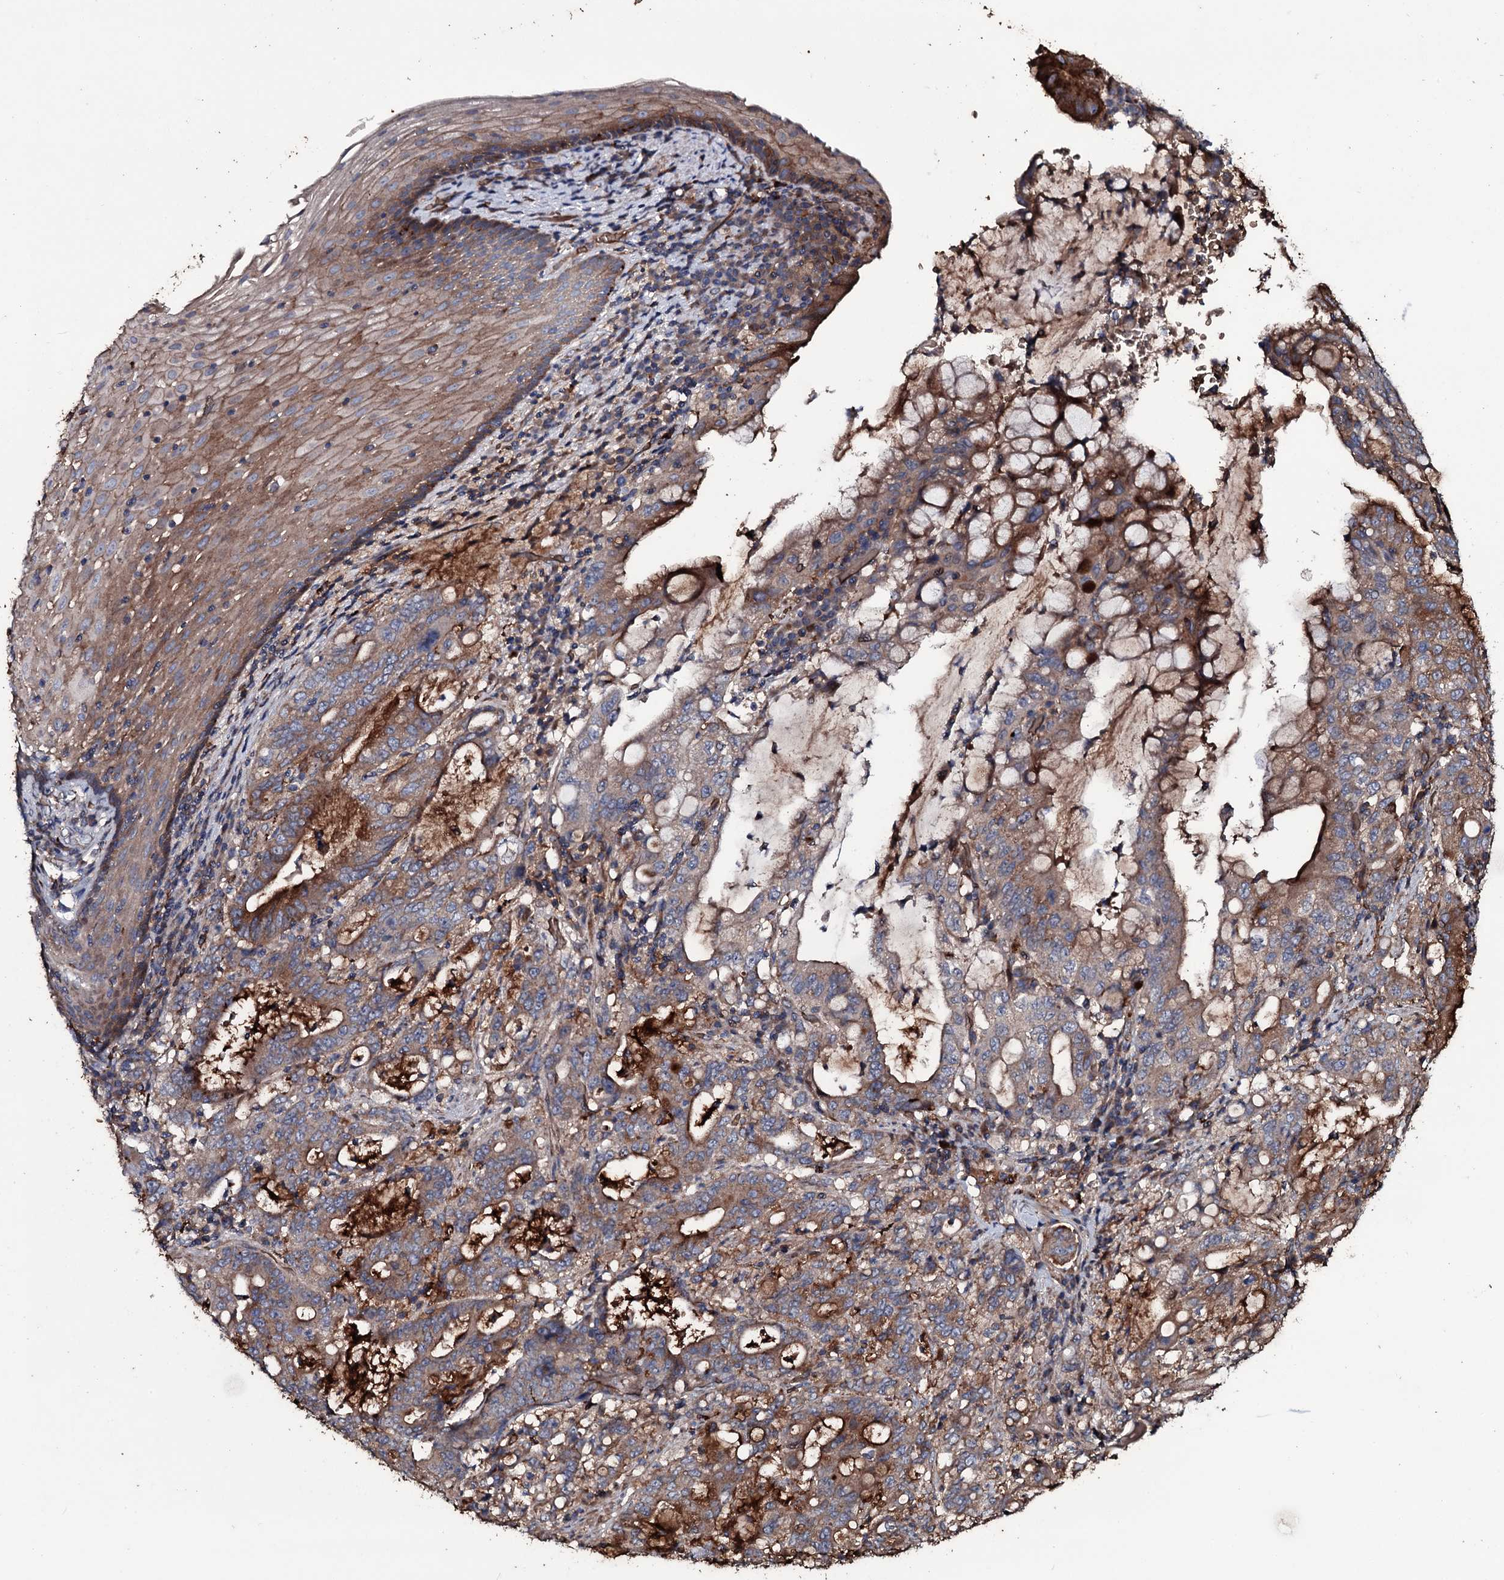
{"staining": {"intensity": "moderate", "quantity": "25%-75%", "location": "cytoplasmic/membranous"}, "tissue": "stomach cancer", "cell_type": "Tumor cells", "image_type": "cancer", "snomed": [{"axis": "morphology", "description": "Normal tissue, NOS"}, {"axis": "morphology", "description": "Adenocarcinoma, NOS"}, {"axis": "topography", "description": "Esophagus"}, {"axis": "topography", "description": "Stomach, upper"}, {"axis": "topography", "description": "Peripheral nerve tissue"}], "caption": "Tumor cells exhibit medium levels of moderate cytoplasmic/membranous staining in about 25%-75% of cells in adenocarcinoma (stomach).", "gene": "ZSWIM8", "patient": {"sex": "male", "age": 62}}